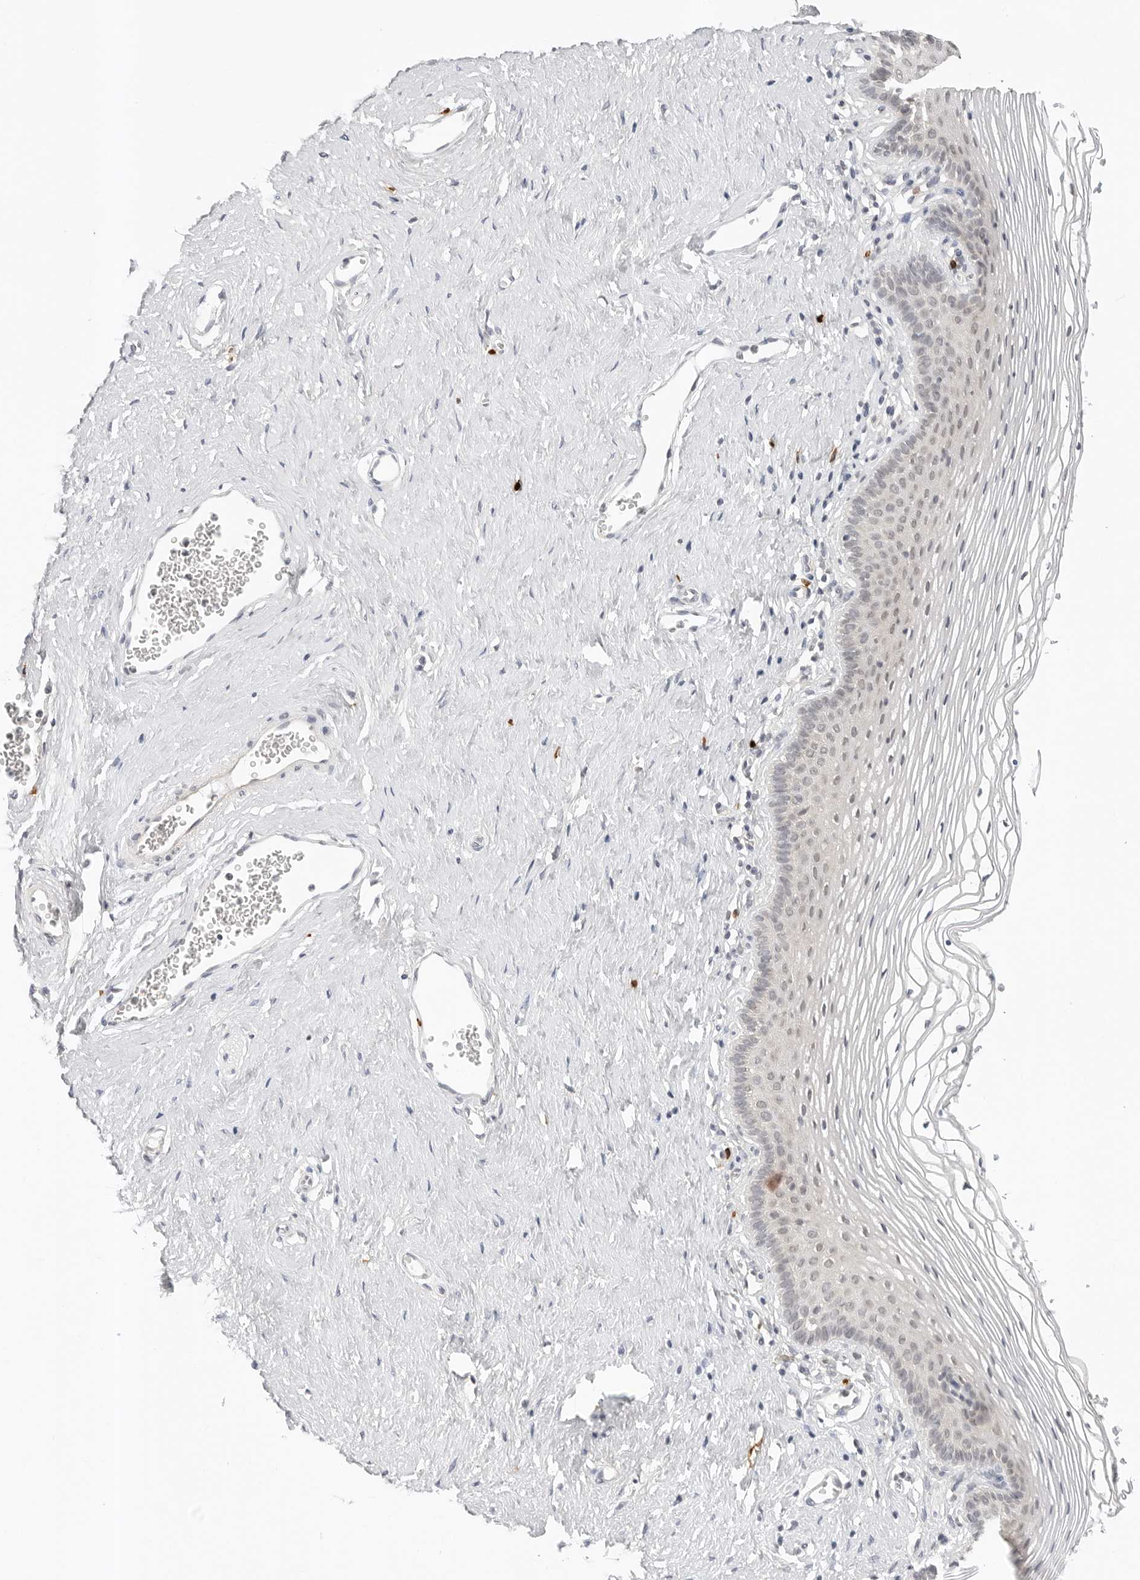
{"staining": {"intensity": "negative", "quantity": "none", "location": "none"}, "tissue": "vagina", "cell_type": "Squamous epithelial cells", "image_type": "normal", "snomed": [{"axis": "morphology", "description": "Normal tissue, NOS"}, {"axis": "topography", "description": "Vagina"}], "caption": "High power microscopy photomicrograph of an immunohistochemistry (IHC) histopathology image of benign vagina, revealing no significant expression in squamous epithelial cells.", "gene": "IL24", "patient": {"sex": "female", "age": 32}}